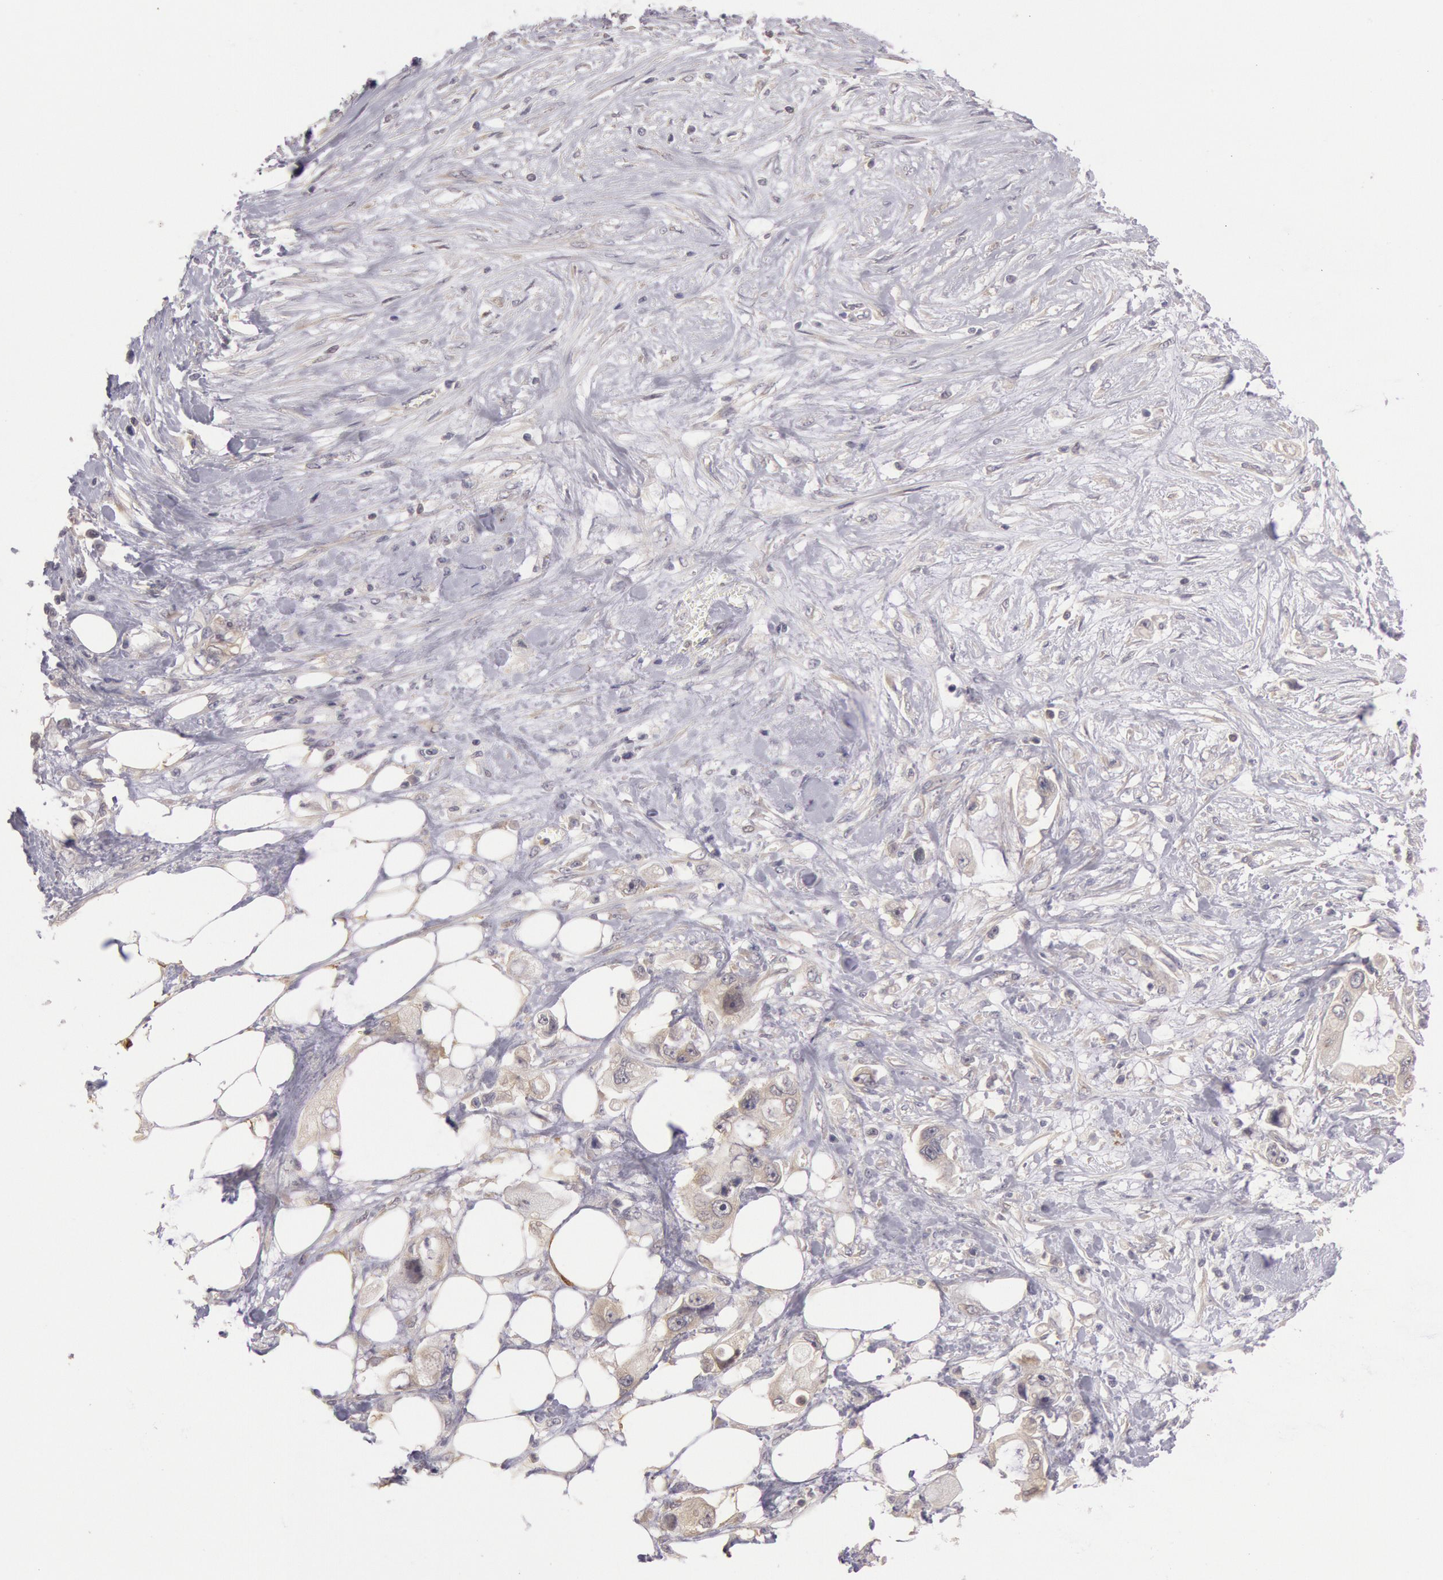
{"staining": {"intensity": "weak", "quantity": ">75%", "location": "cytoplasmic/membranous"}, "tissue": "pancreatic cancer", "cell_type": "Tumor cells", "image_type": "cancer", "snomed": [{"axis": "morphology", "description": "Adenocarcinoma, NOS"}, {"axis": "topography", "description": "Pancreas"}, {"axis": "topography", "description": "Stomach, upper"}], "caption": "An IHC image of neoplastic tissue is shown. Protein staining in brown highlights weak cytoplasmic/membranous positivity in pancreatic adenocarcinoma within tumor cells.", "gene": "NMT2", "patient": {"sex": "male", "age": 77}}